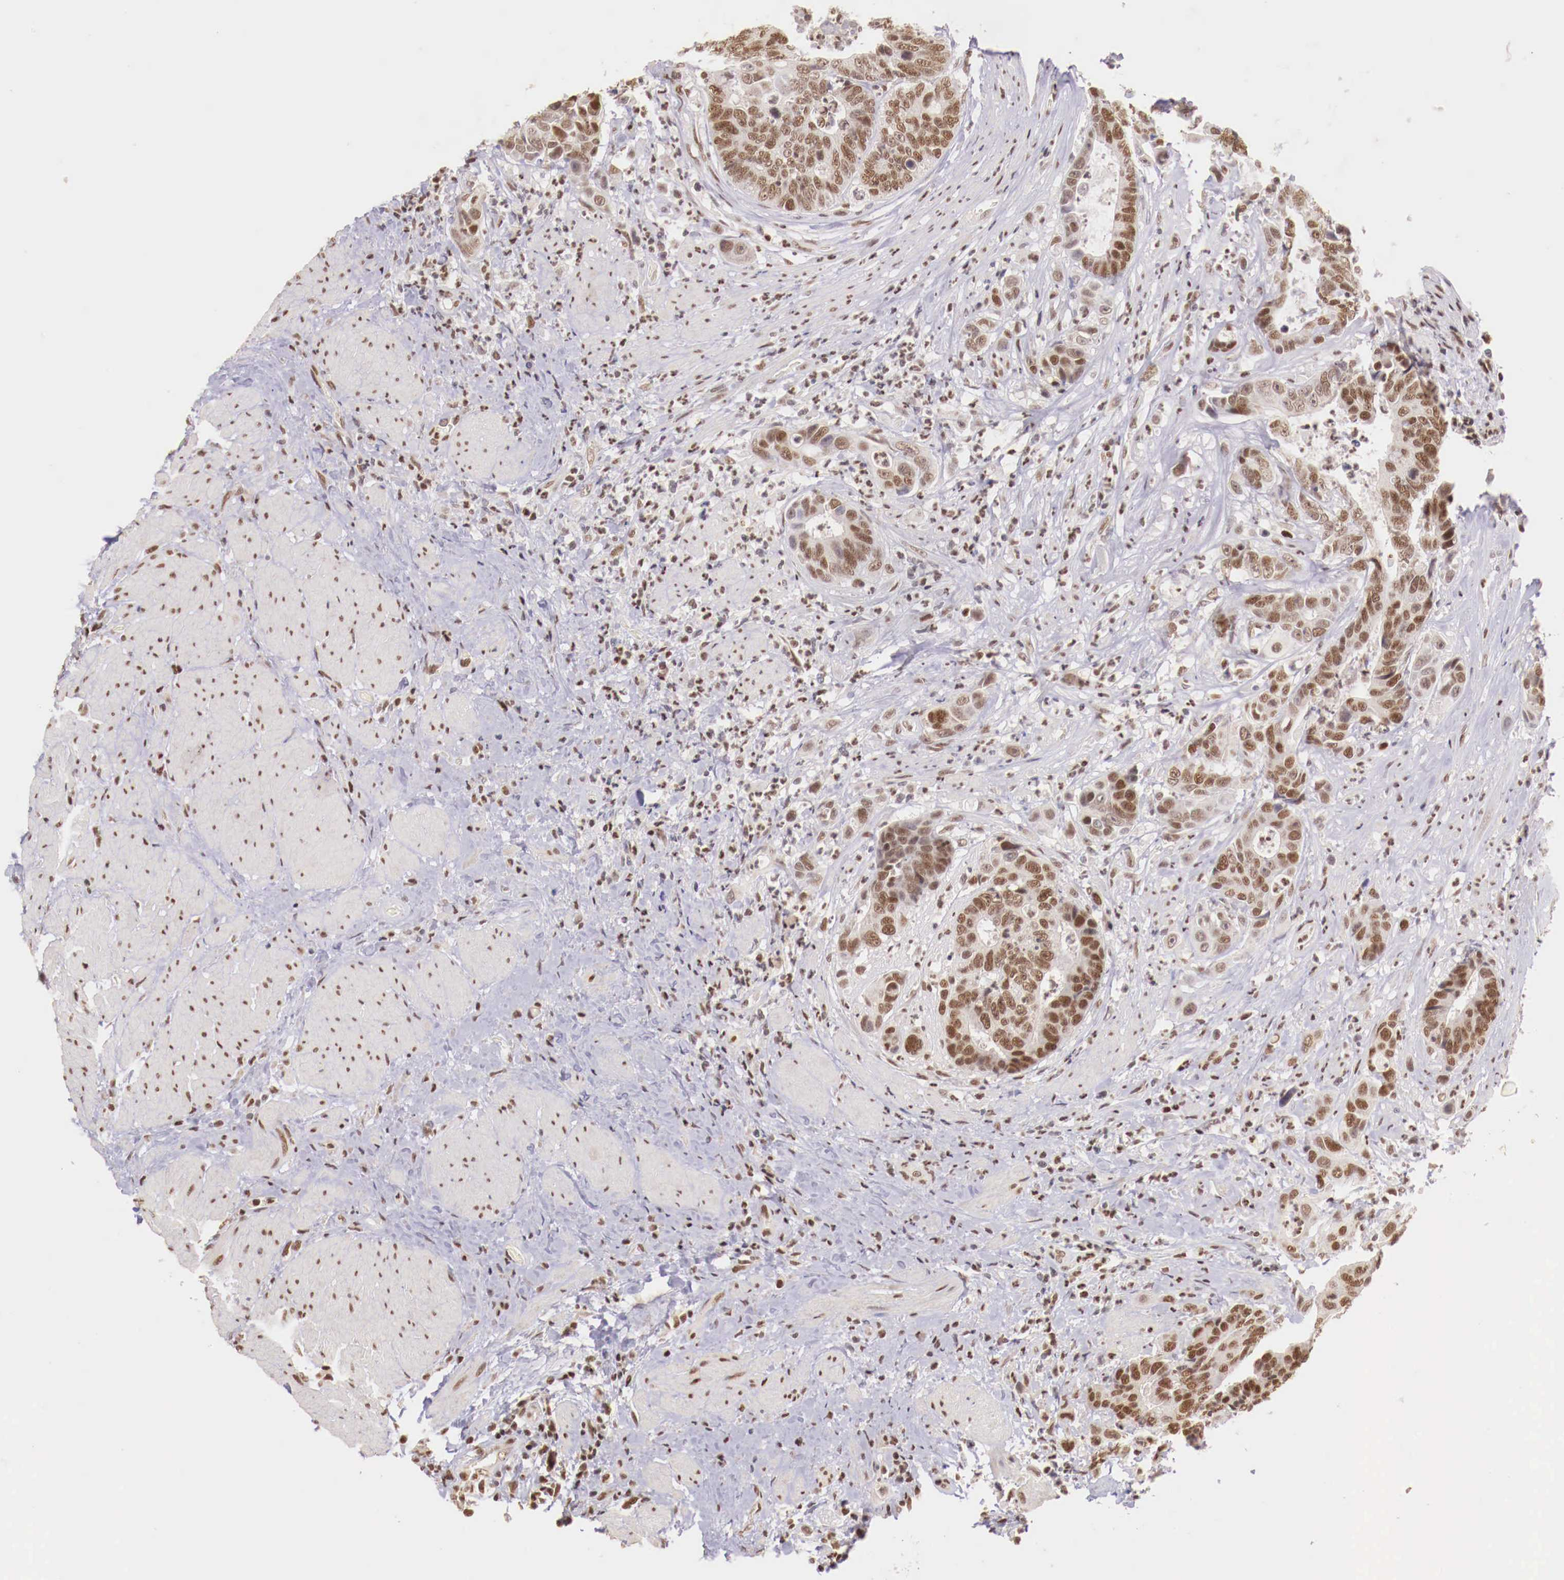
{"staining": {"intensity": "moderate", "quantity": ">75%", "location": "nuclear"}, "tissue": "colorectal cancer", "cell_type": "Tumor cells", "image_type": "cancer", "snomed": [{"axis": "morphology", "description": "Adenocarcinoma, NOS"}, {"axis": "topography", "description": "Rectum"}], "caption": "A brown stain labels moderate nuclear positivity of a protein in human colorectal adenocarcinoma tumor cells.", "gene": "SP1", "patient": {"sex": "female", "age": 65}}